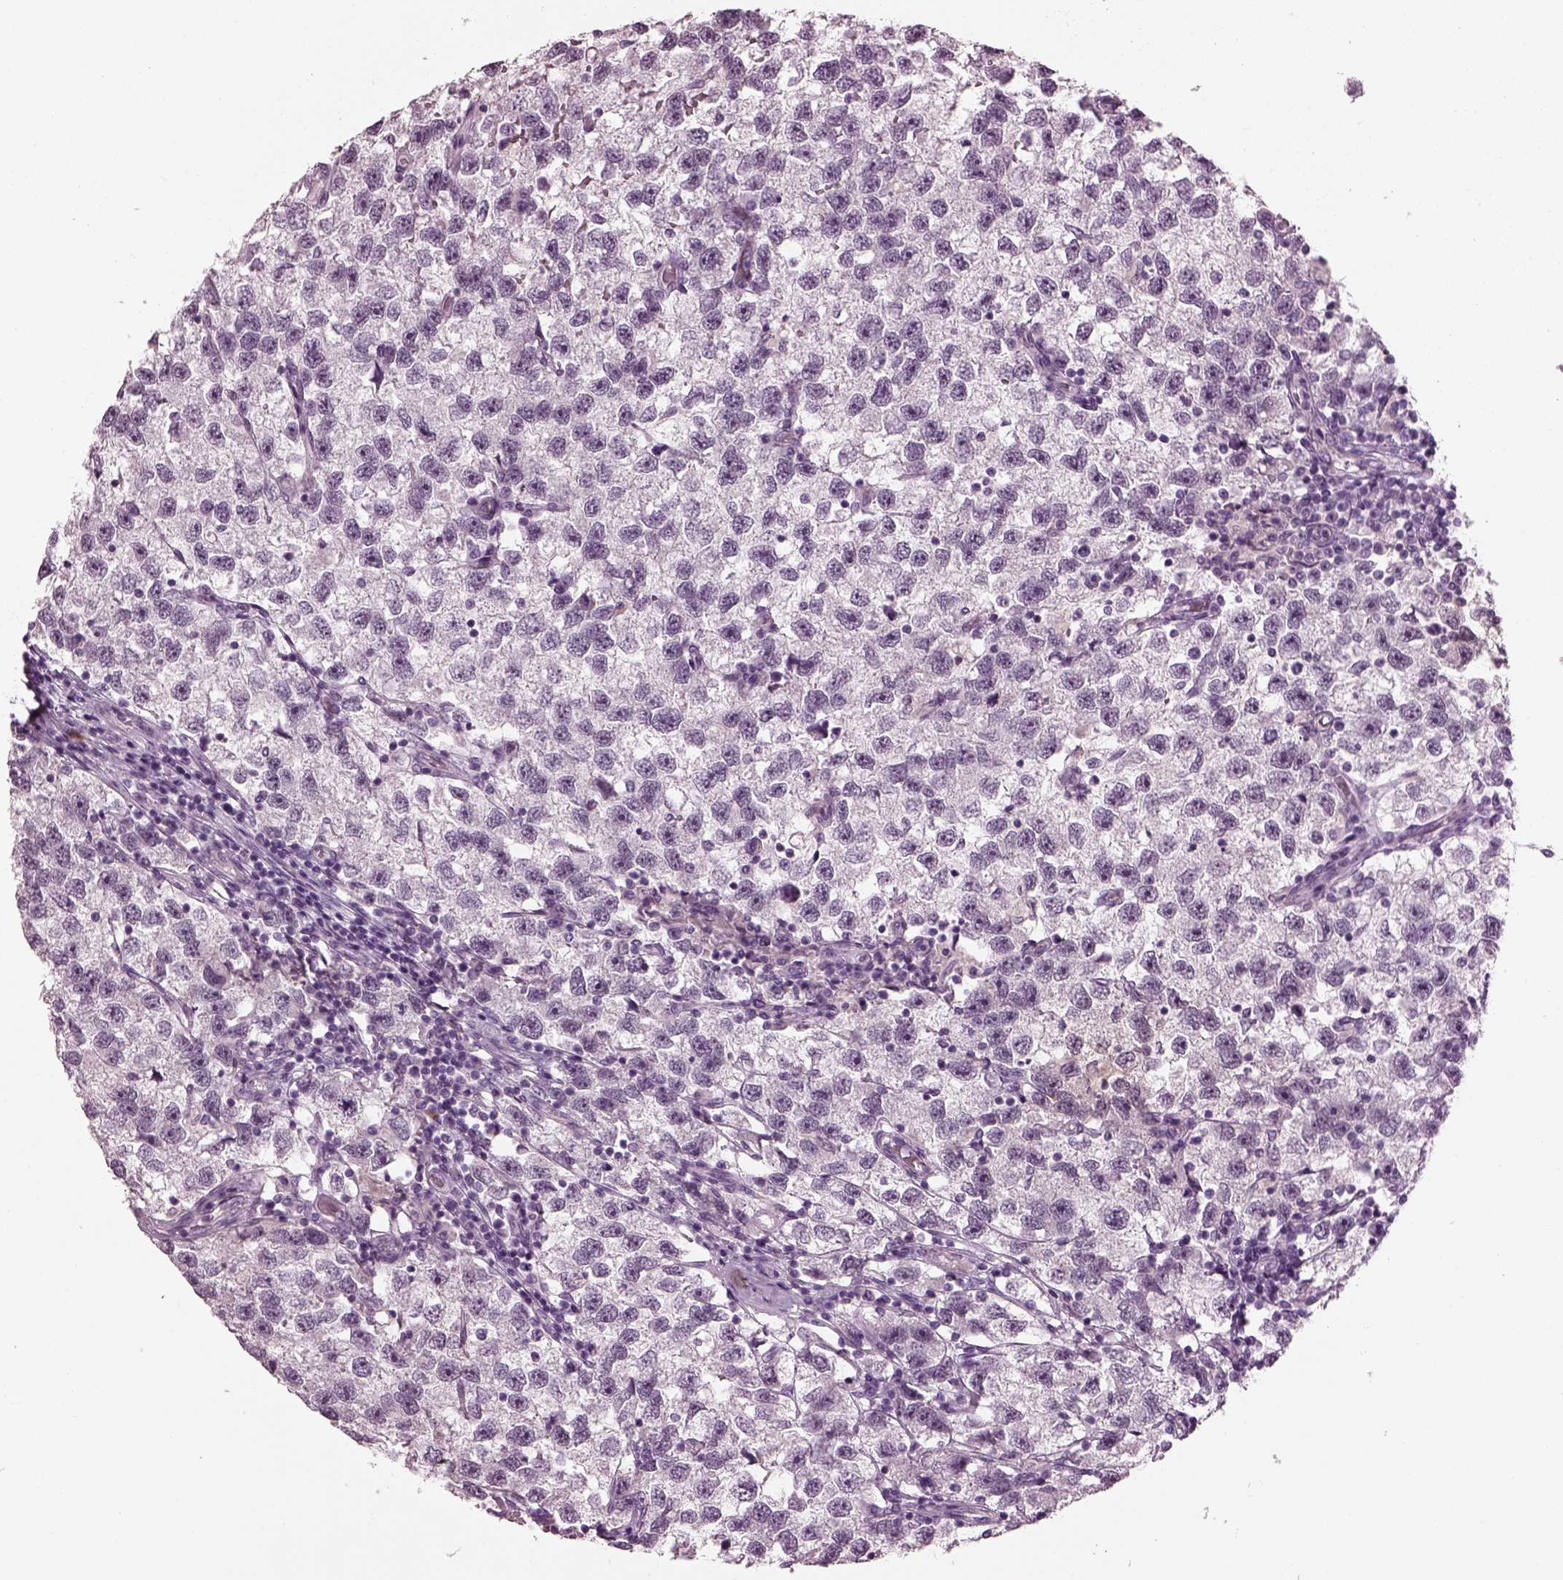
{"staining": {"intensity": "negative", "quantity": "none", "location": "none"}, "tissue": "testis cancer", "cell_type": "Tumor cells", "image_type": "cancer", "snomed": [{"axis": "morphology", "description": "Seminoma, NOS"}, {"axis": "topography", "description": "Testis"}], "caption": "Image shows no protein expression in tumor cells of testis cancer tissue.", "gene": "SLC6A17", "patient": {"sex": "male", "age": 26}}